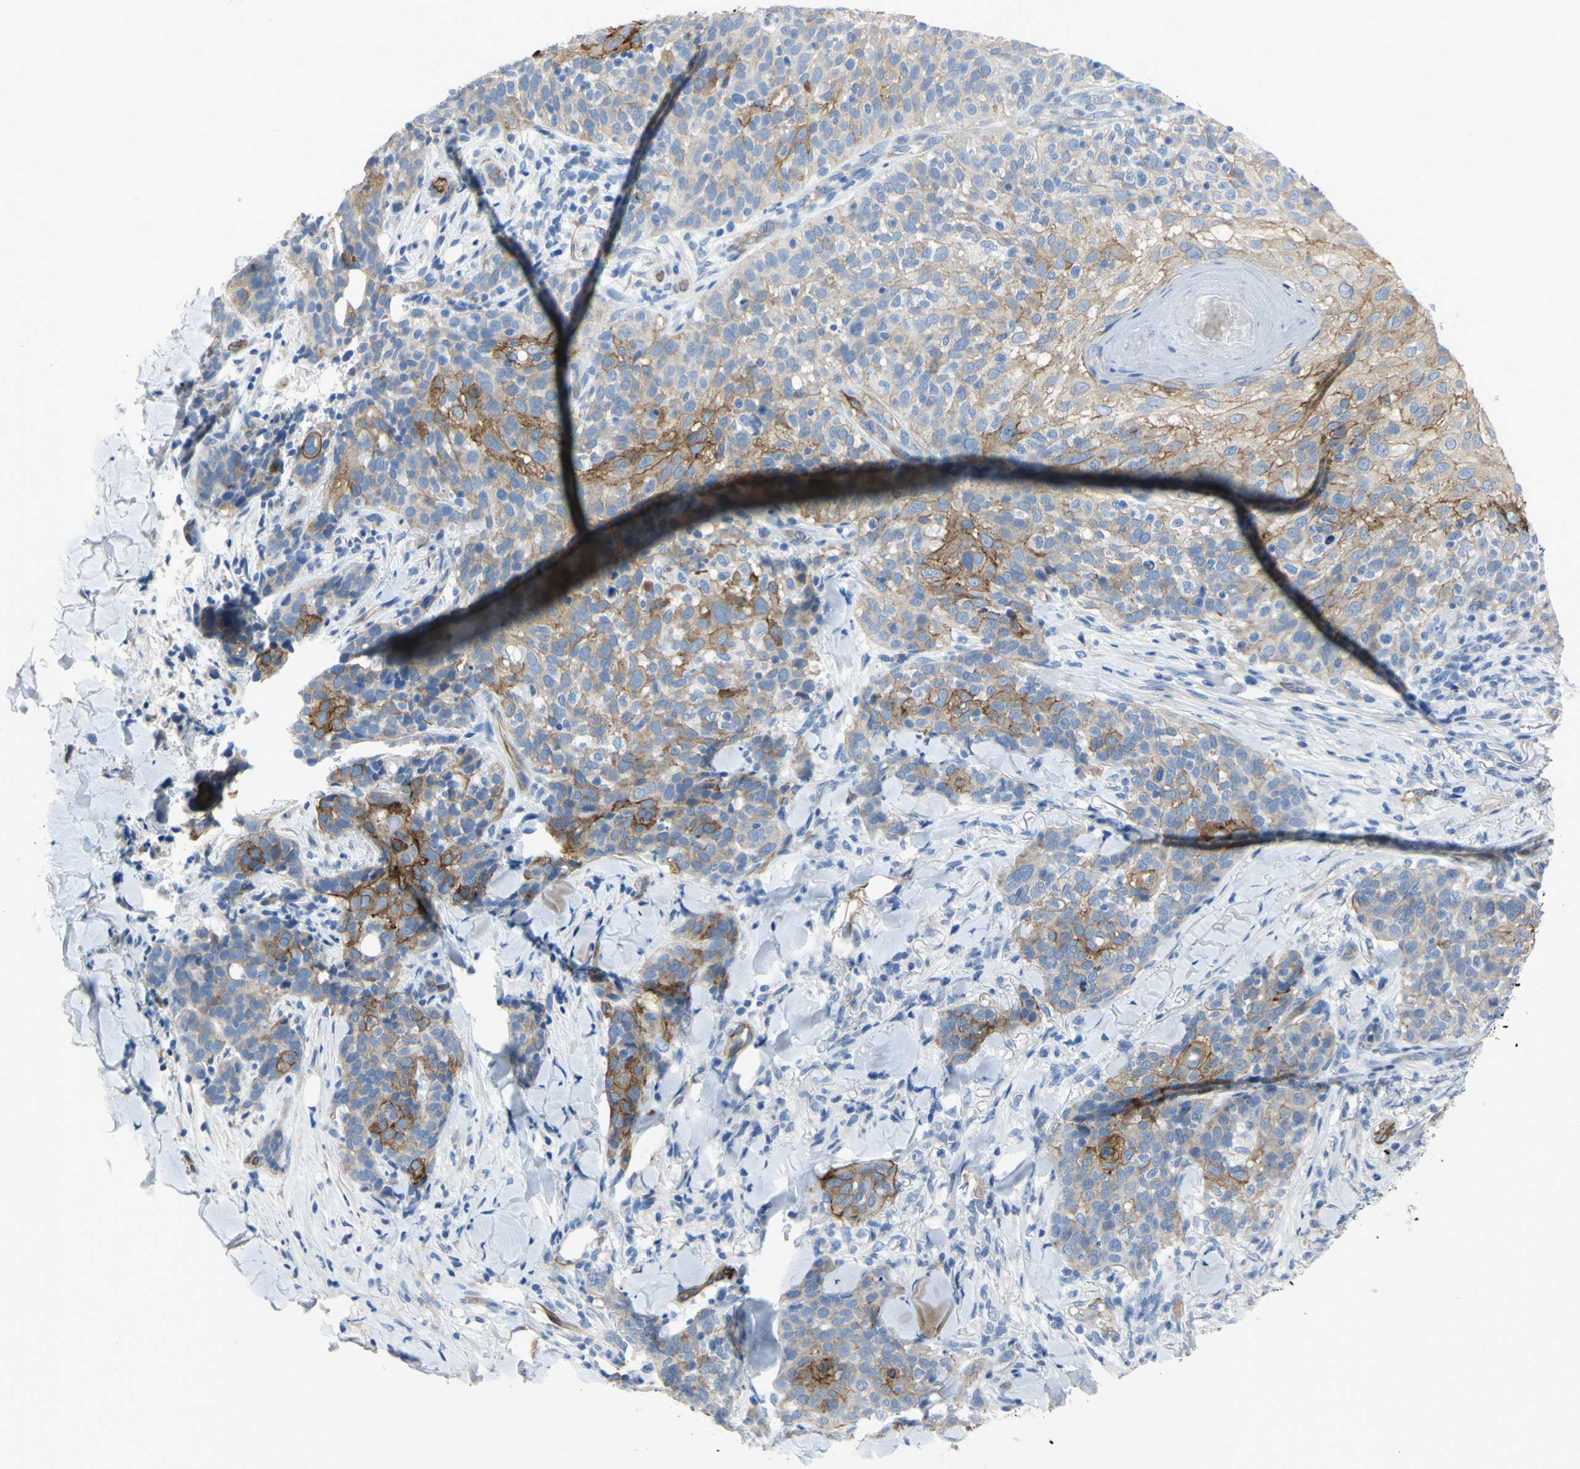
{"staining": {"intensity": "moderate", "quantity": "25%-75%", "location": "cytoplasmic/membranous"}, "tissue": "skin cancer", "cell_type": "Tumor cells", "image_type": "cancer", "snomed": [{"axis": "morphology", "description": "Normal tissue, NOS"}, {"axis": "morphology", "description": "Squamous cell carcinoma, NOS"}, {"axis": "topography", "description": "Skin"}], "caption": "DAB (3,3'-diaminobenzidine) immunohistochemical staining of human squamous cell carcinoma (skin) exhibits moderate cytoplasmic/membranous protein expression in approximately 25%-75% of tumor cells.", "gene": "FLNB", "patient": {"sex": "female", "age": 83}}